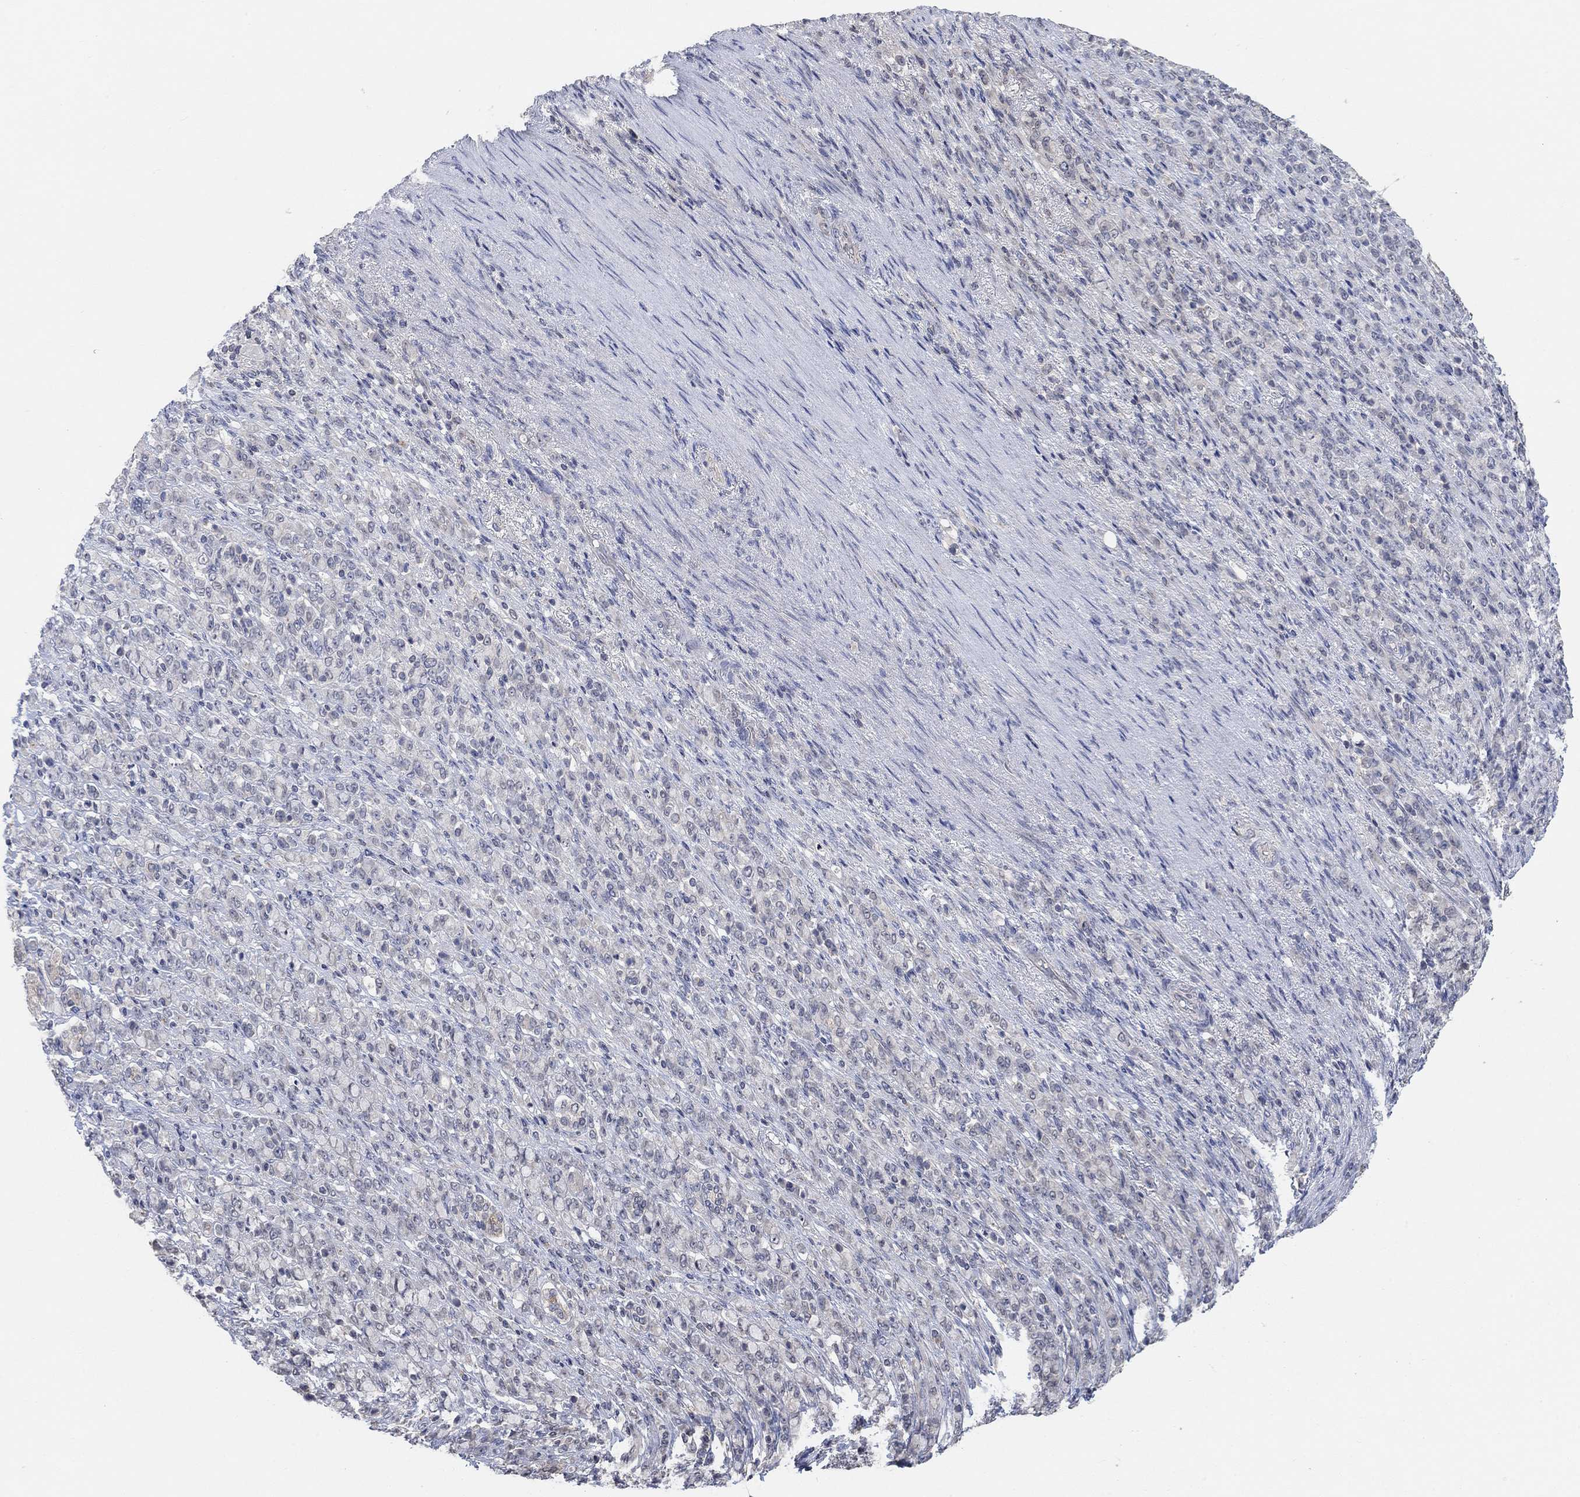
{"staining": {"intensity": "negative", "quantity": "none", "location": "none"}, "tissue": "stomach cancer", "cell_type": "Tumor cells", "image_type": "cancer", "snomed": [{"axis": "morphology", "description": "Normal tissue, NOS"}, {"axis": "morphology", "description": "Adenocarcinoma, NOS"}, {"axis": "topography", "description": "Stomach"}], "caption": "This is an immunohistochemistry photomicrograph of stomach adenocarcinoma. There is no staining in tumor cells.", "gene": "UNC5B", "patient": {"sex": "female", "age": 79}}